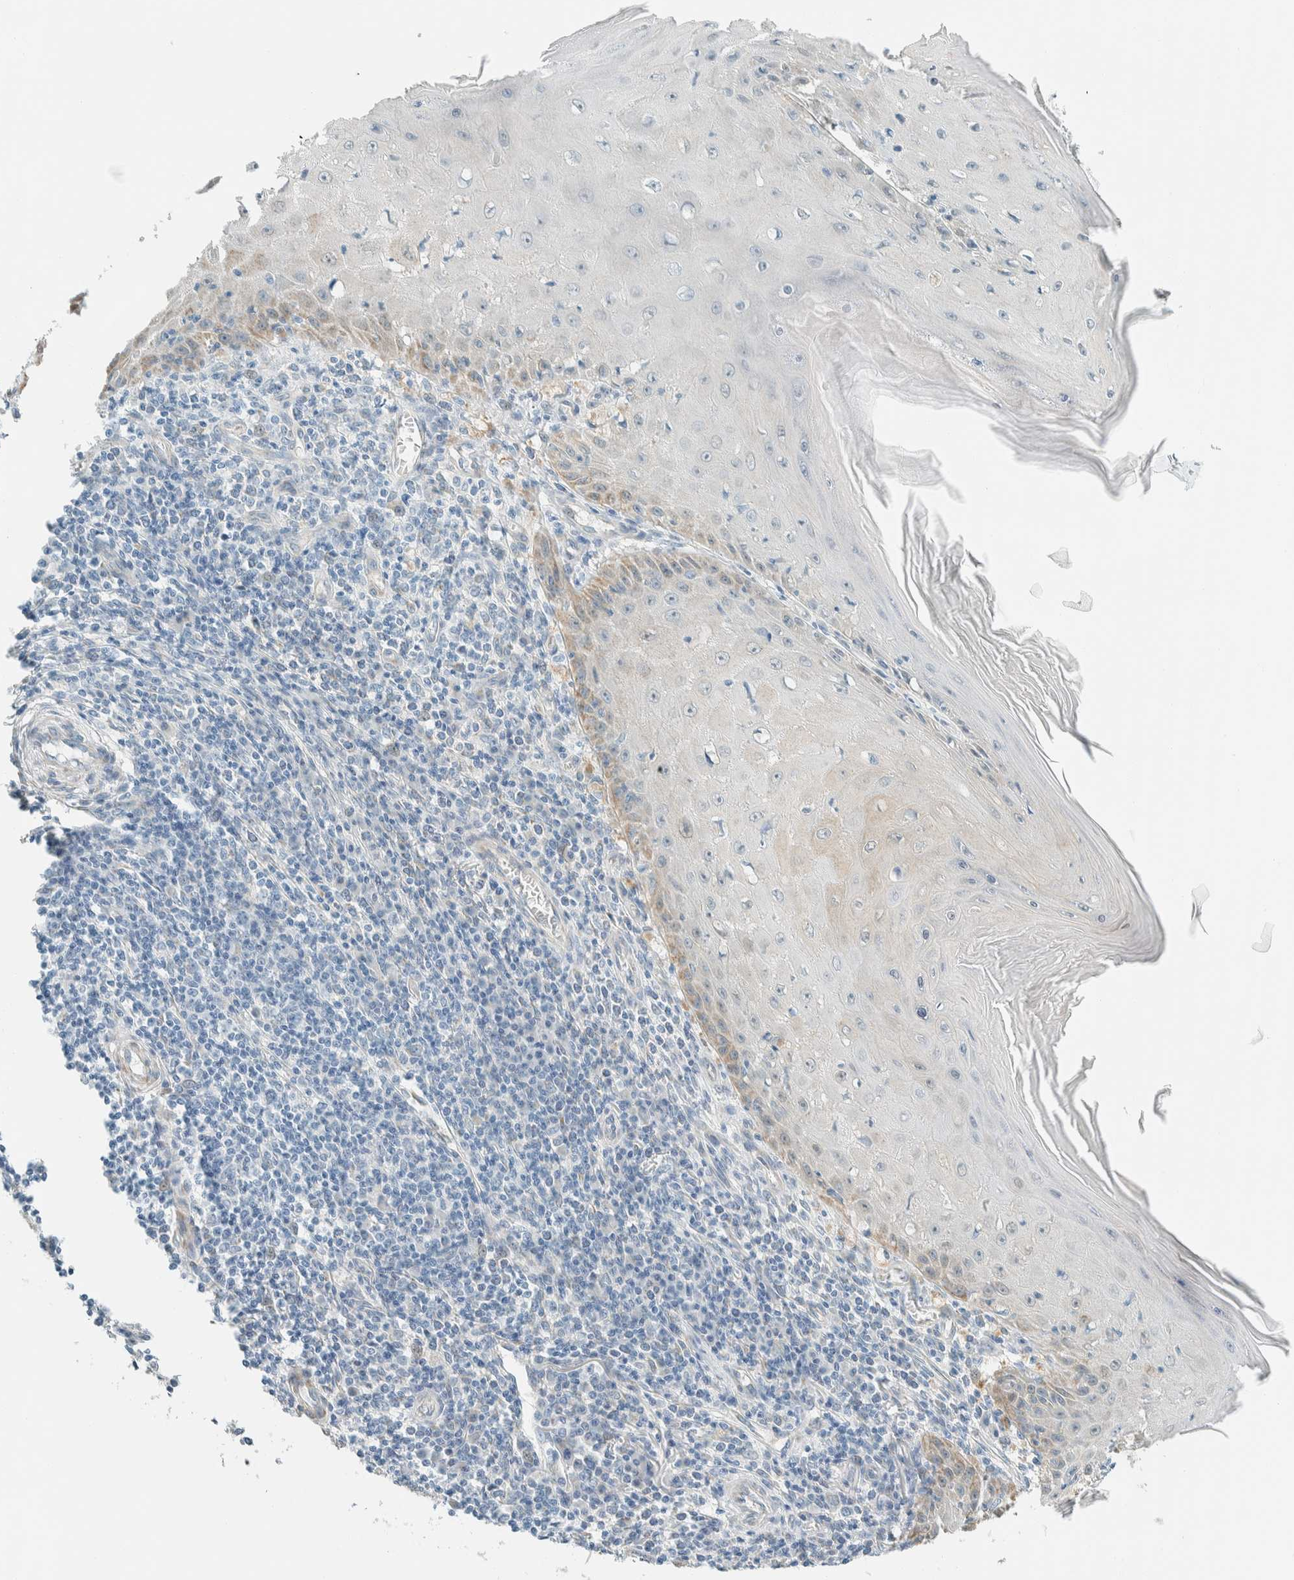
{"staining": {"intensity": "weak", "quantity": "<25%", "location": "cytoplasmic/membranous"}, "tissue": "skin cancer", "cell_type": "Tumor cells", "image_type": "cancer", "snomed": [{"axis": "morphology", "description": "Squamous cell carcinoma, NOS"}, {"axis": "topography", "description": "Skin"}], "caption": "Histopathology image shows no significant protein staining in tumor cells of skin cancer (squamous cell carcinoma).", "gene": "ALDH7A1", "patient": {"sex": "female", "age": 73}}